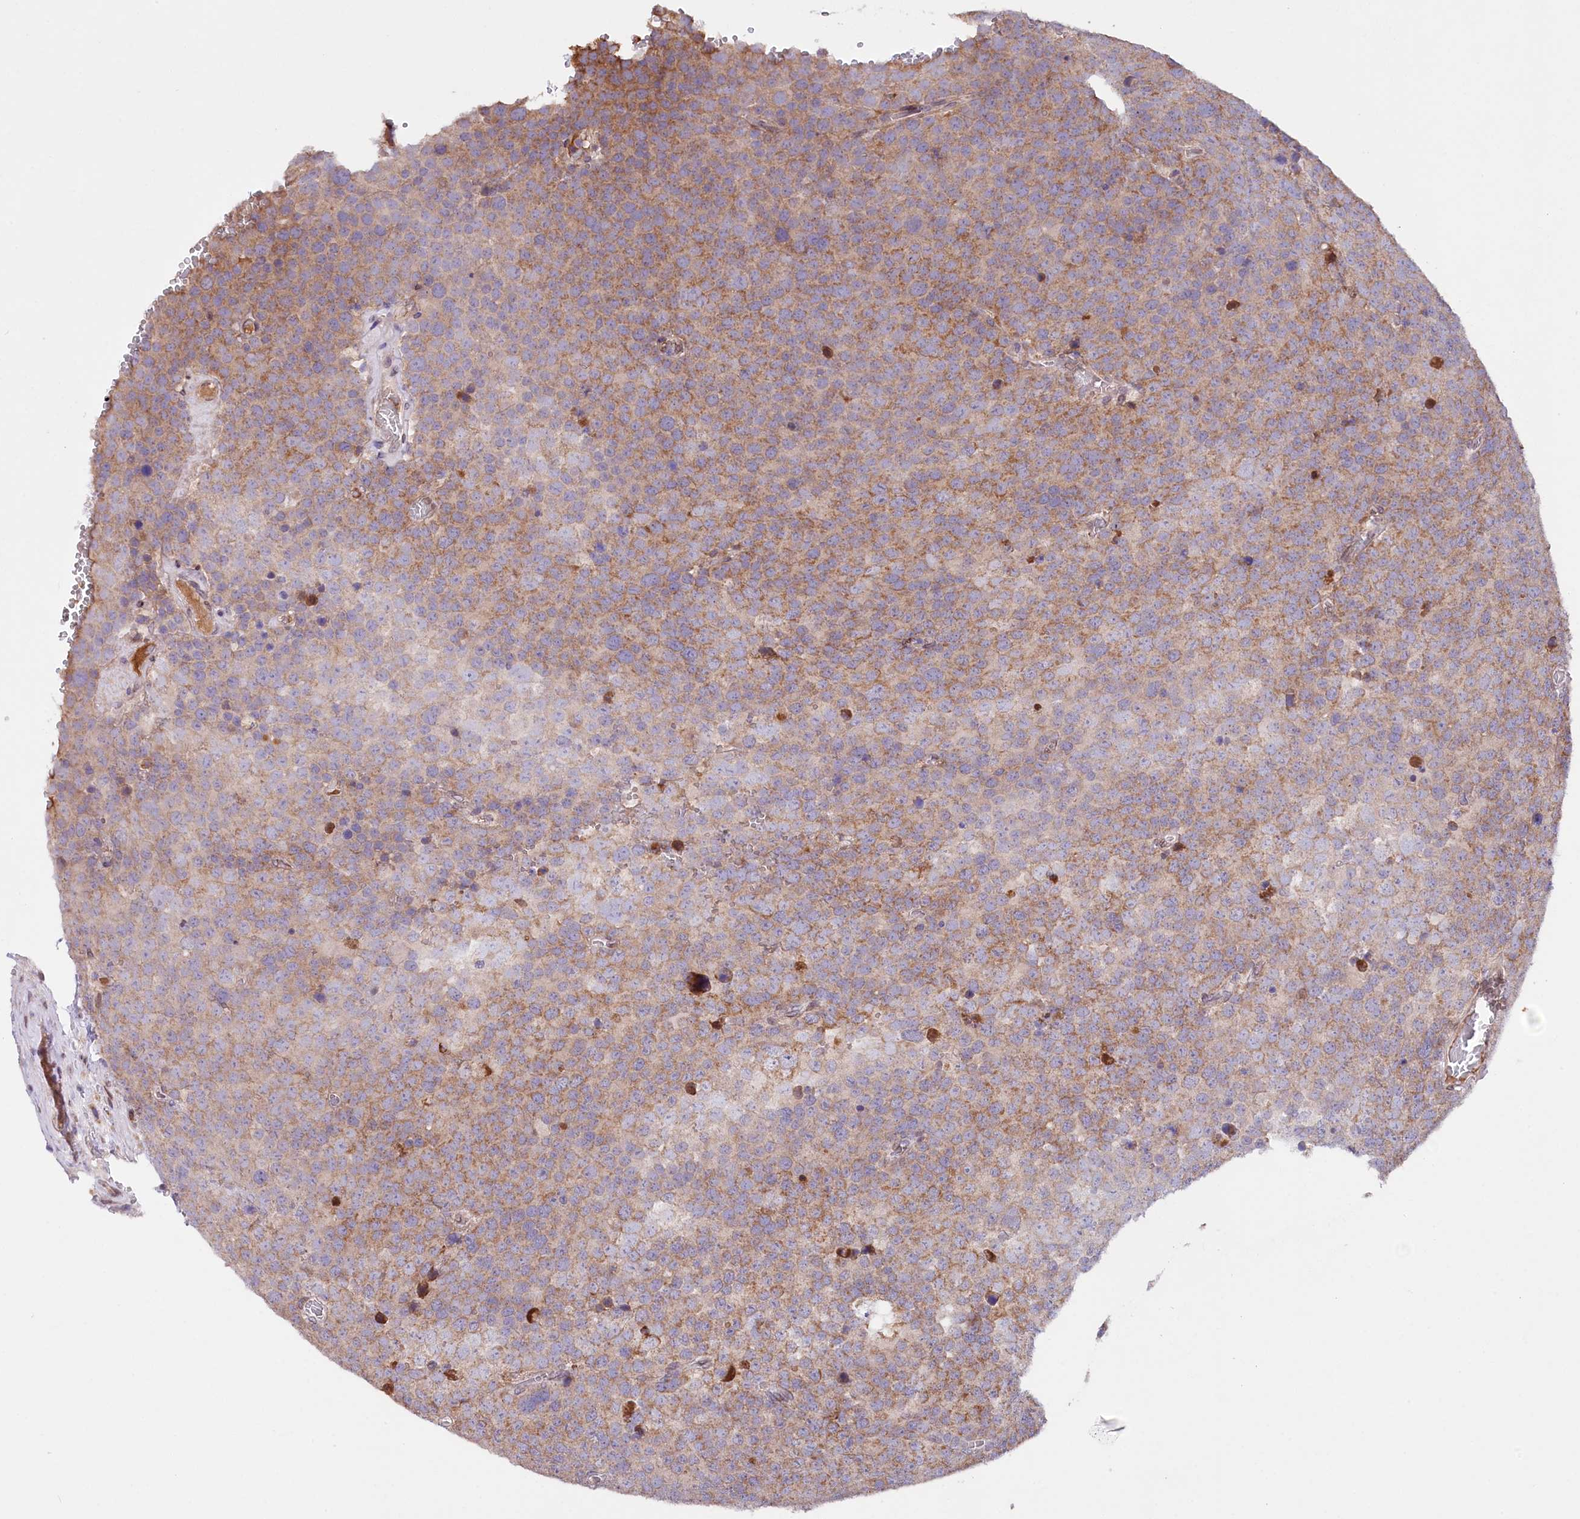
{"staining": {"intensity": "moderate", "quantity": "25%-75%", "location": "cytoplasmic/membranous"}, "tissue": "testis cancer", "cell_type": "Tumor cells", "image_type": "cancer", "snomed": [{"axis": "morphology", "description": "Seminoma, NOS"}, {"axis": "topography", "description": "Testis"}], "caption": "Moderate cytoplasmic/membranous protein positivity is identified in approximately 25%-75% of tumor cells in testis cancer.", "gene": "ZNF226", "patient": {"sex": "male", "age": 71}}